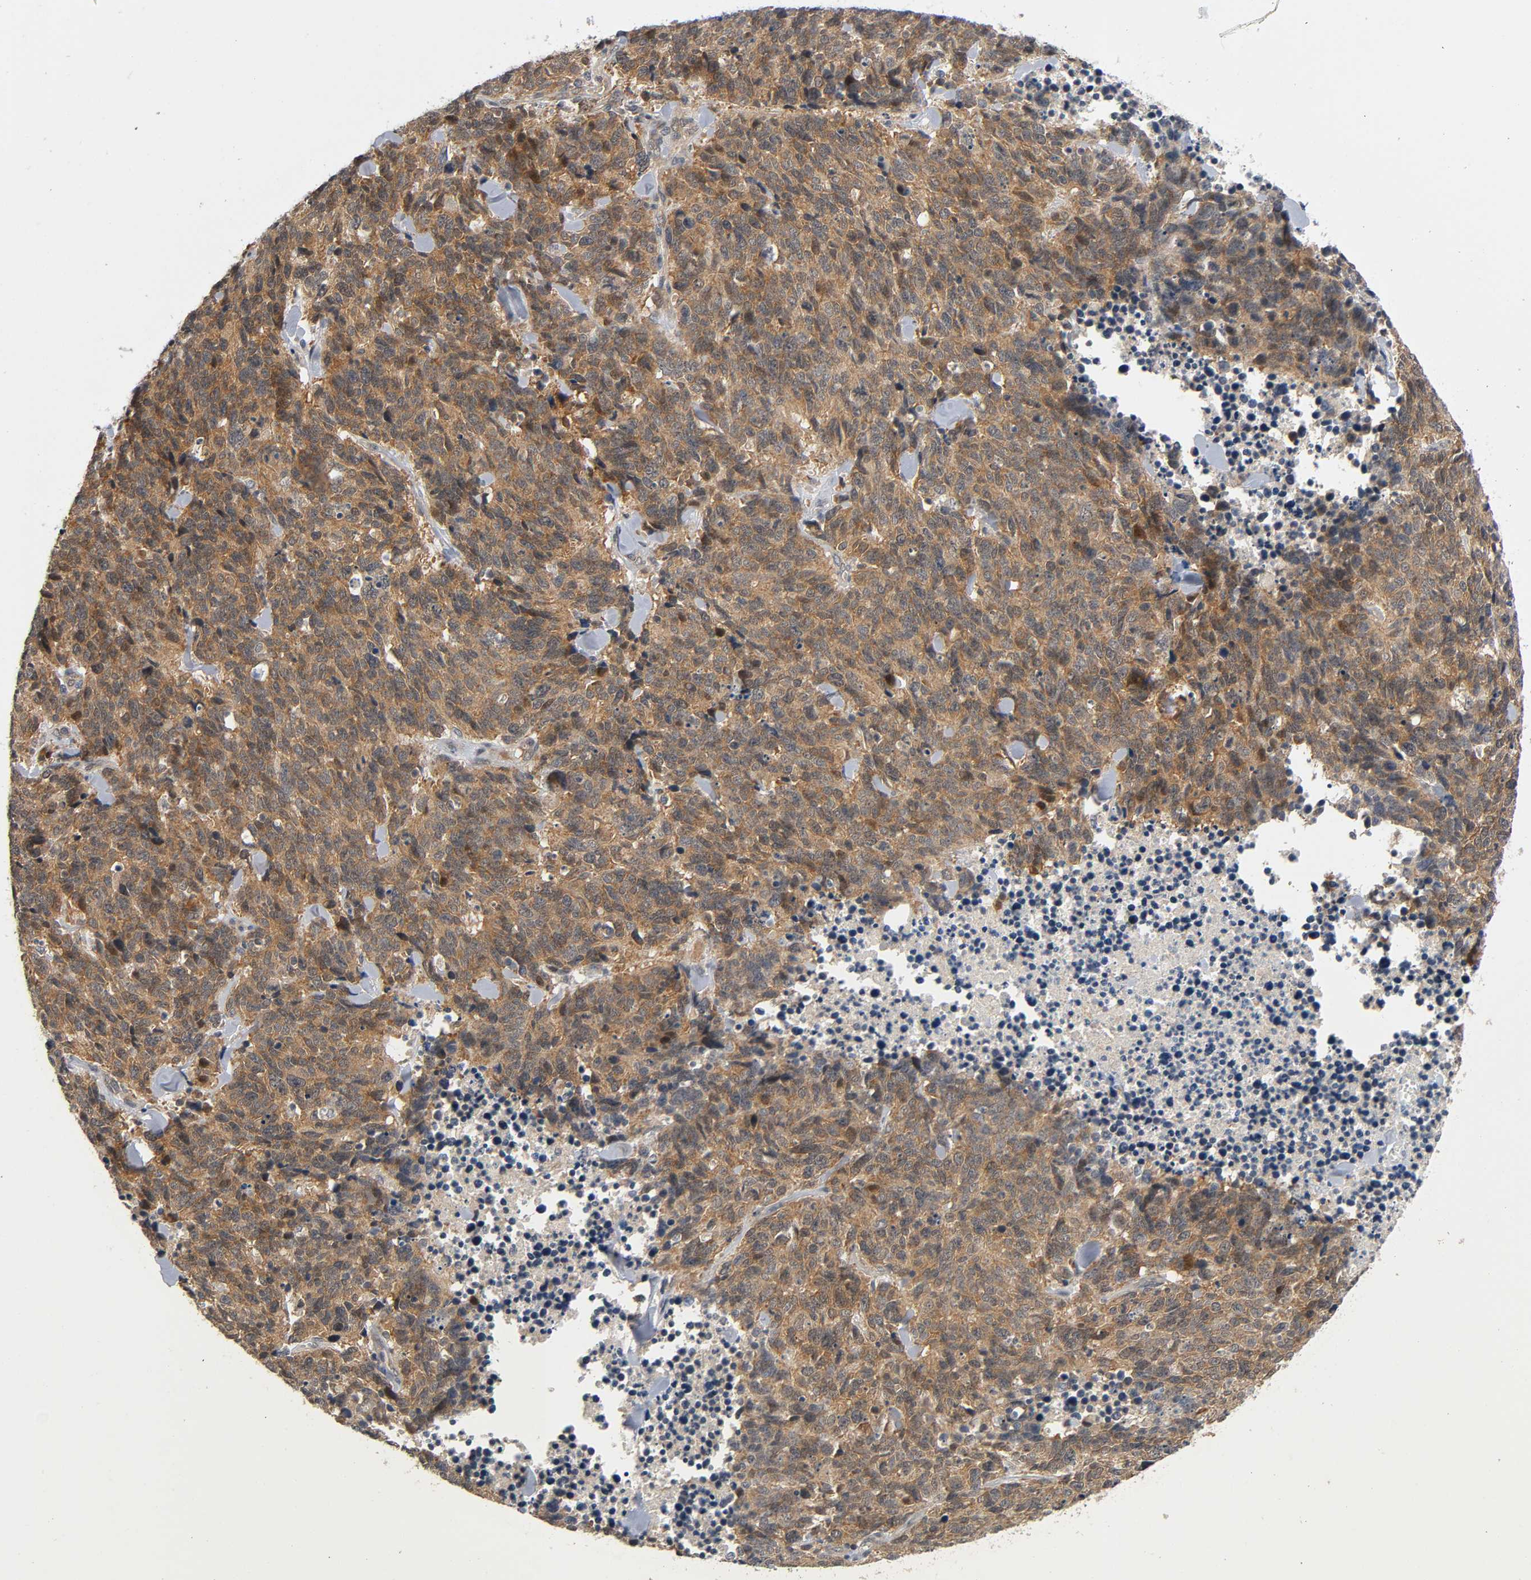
{"staining": {"intensity": "moderate", "quantity": ">75%", "location": "cytoplasmic/membranous"}, "tissue": "lung cancer", "cell_type": "Tumor cells", "image_type": "cancer", "snomed": [{"axis": "morphology", "description": "Neoplasm, malignant, NOS"}, {"axis": "topography", "description": "Lung"}], "caption": "High-magnification brightfield microscopy of lung cancer stained with DAB (brown) and counterstained with hematoxylin (blue). tumor cells exhibit moderate cytoplasmic/membranous expression is seen in approximately>75% of cells.", "gene": "MAPK8", "patient": {"sex": "female", "age": 58}}